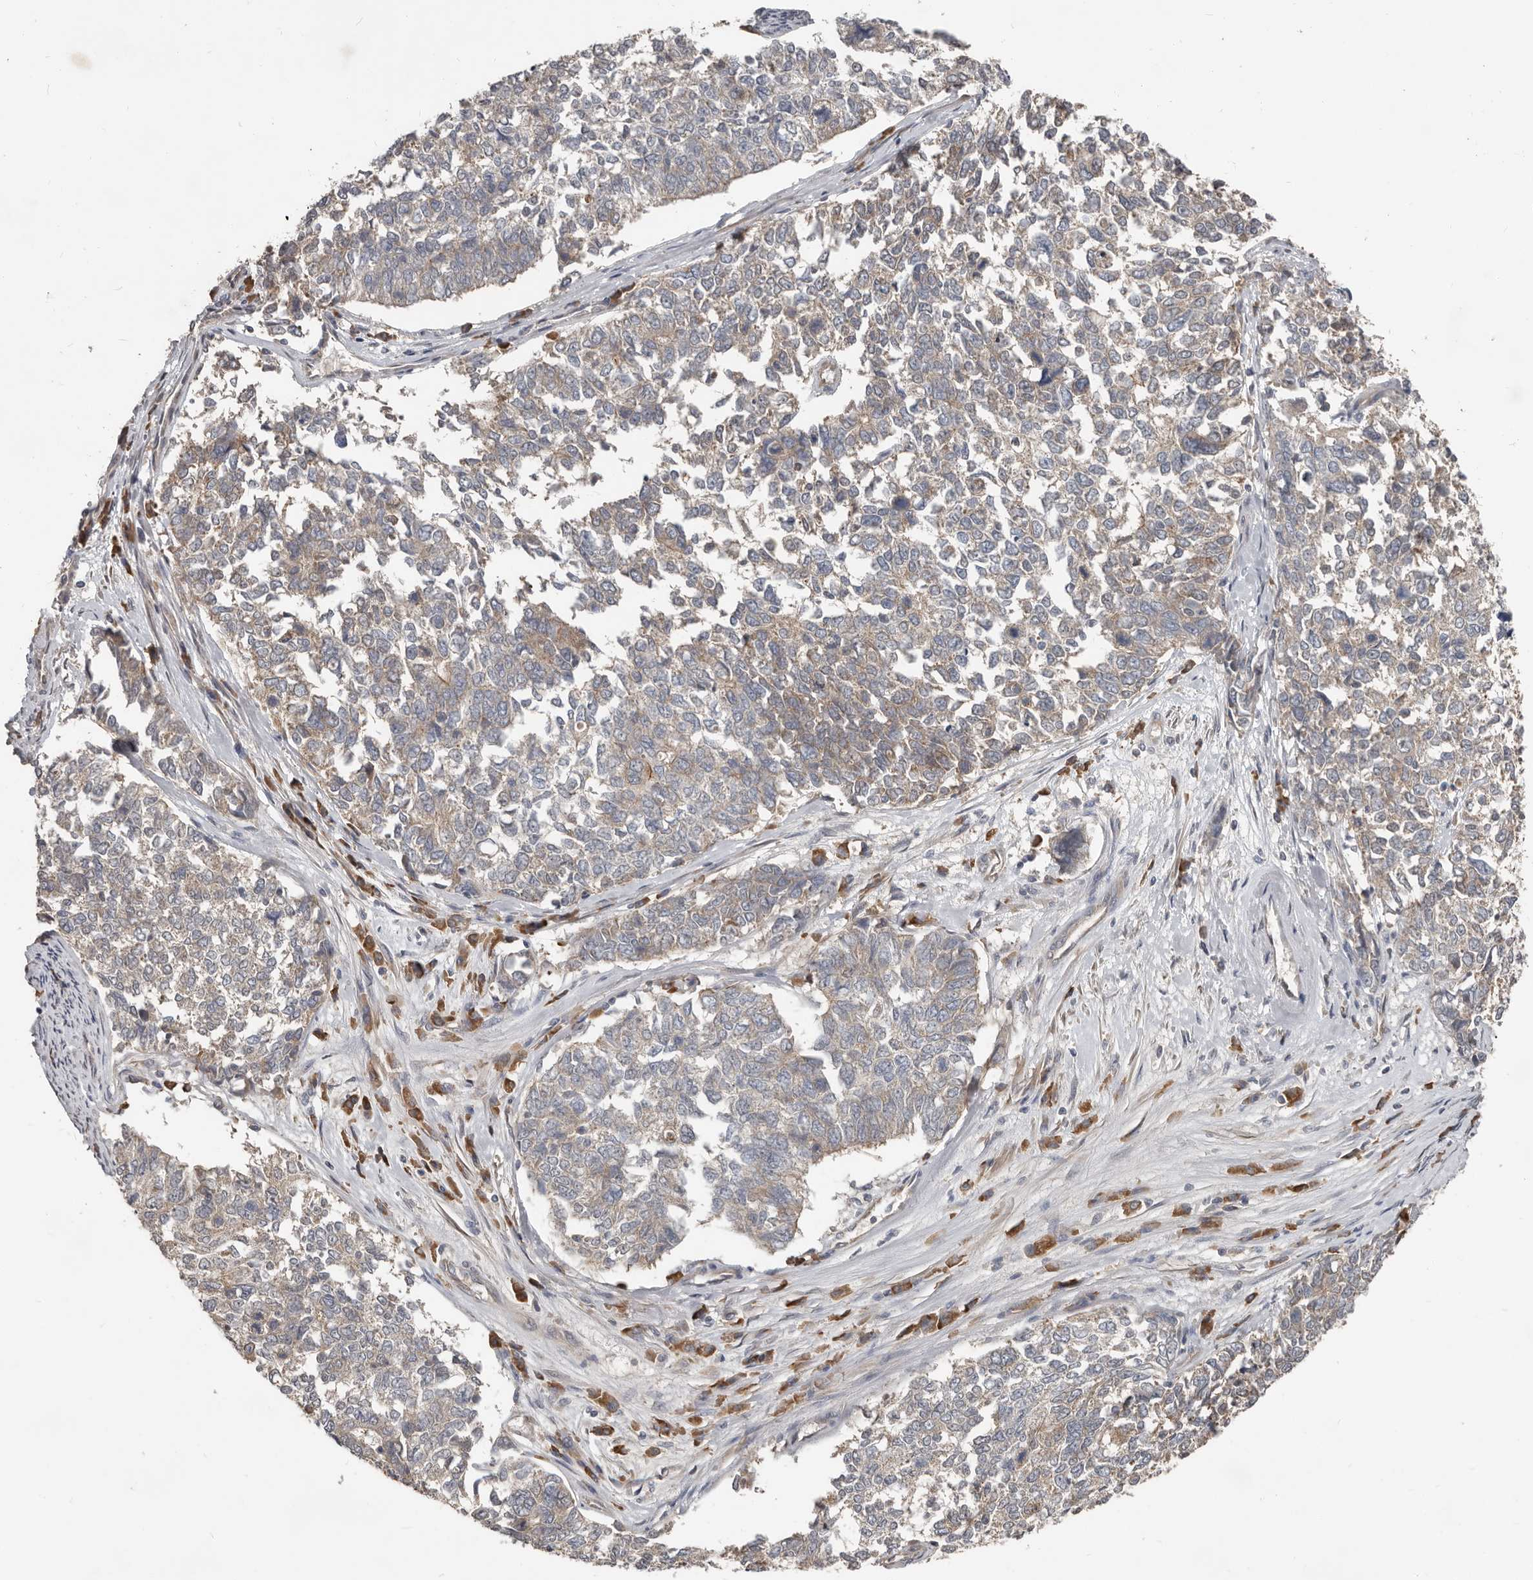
{"staining": {"intensity": "weak", "quantity": "<25%", "location": "cytoplasmic/membranous"}, "tissue": "cervical cancer", "cell_type": "Tumor cells", "image_type": "cancer", "snomed": [{"axis": "morphology", "description": "Squamous cell carcinoma, NOS"}, {"axis": "topography", "description": "Cervix"}], "caption": "Photomicrograph shows no significant protein staining in tumor cells of cervical squamous cell carcinoma. (Stains: DAB (3,3'-diaminobenzidine) immunohistochemistry with hematoxylin counter stain, Microscopy: brightfield microscopy at high magnification).", "gene": "AKNAD1", "patient": {"sex": "female", "age": 63}}